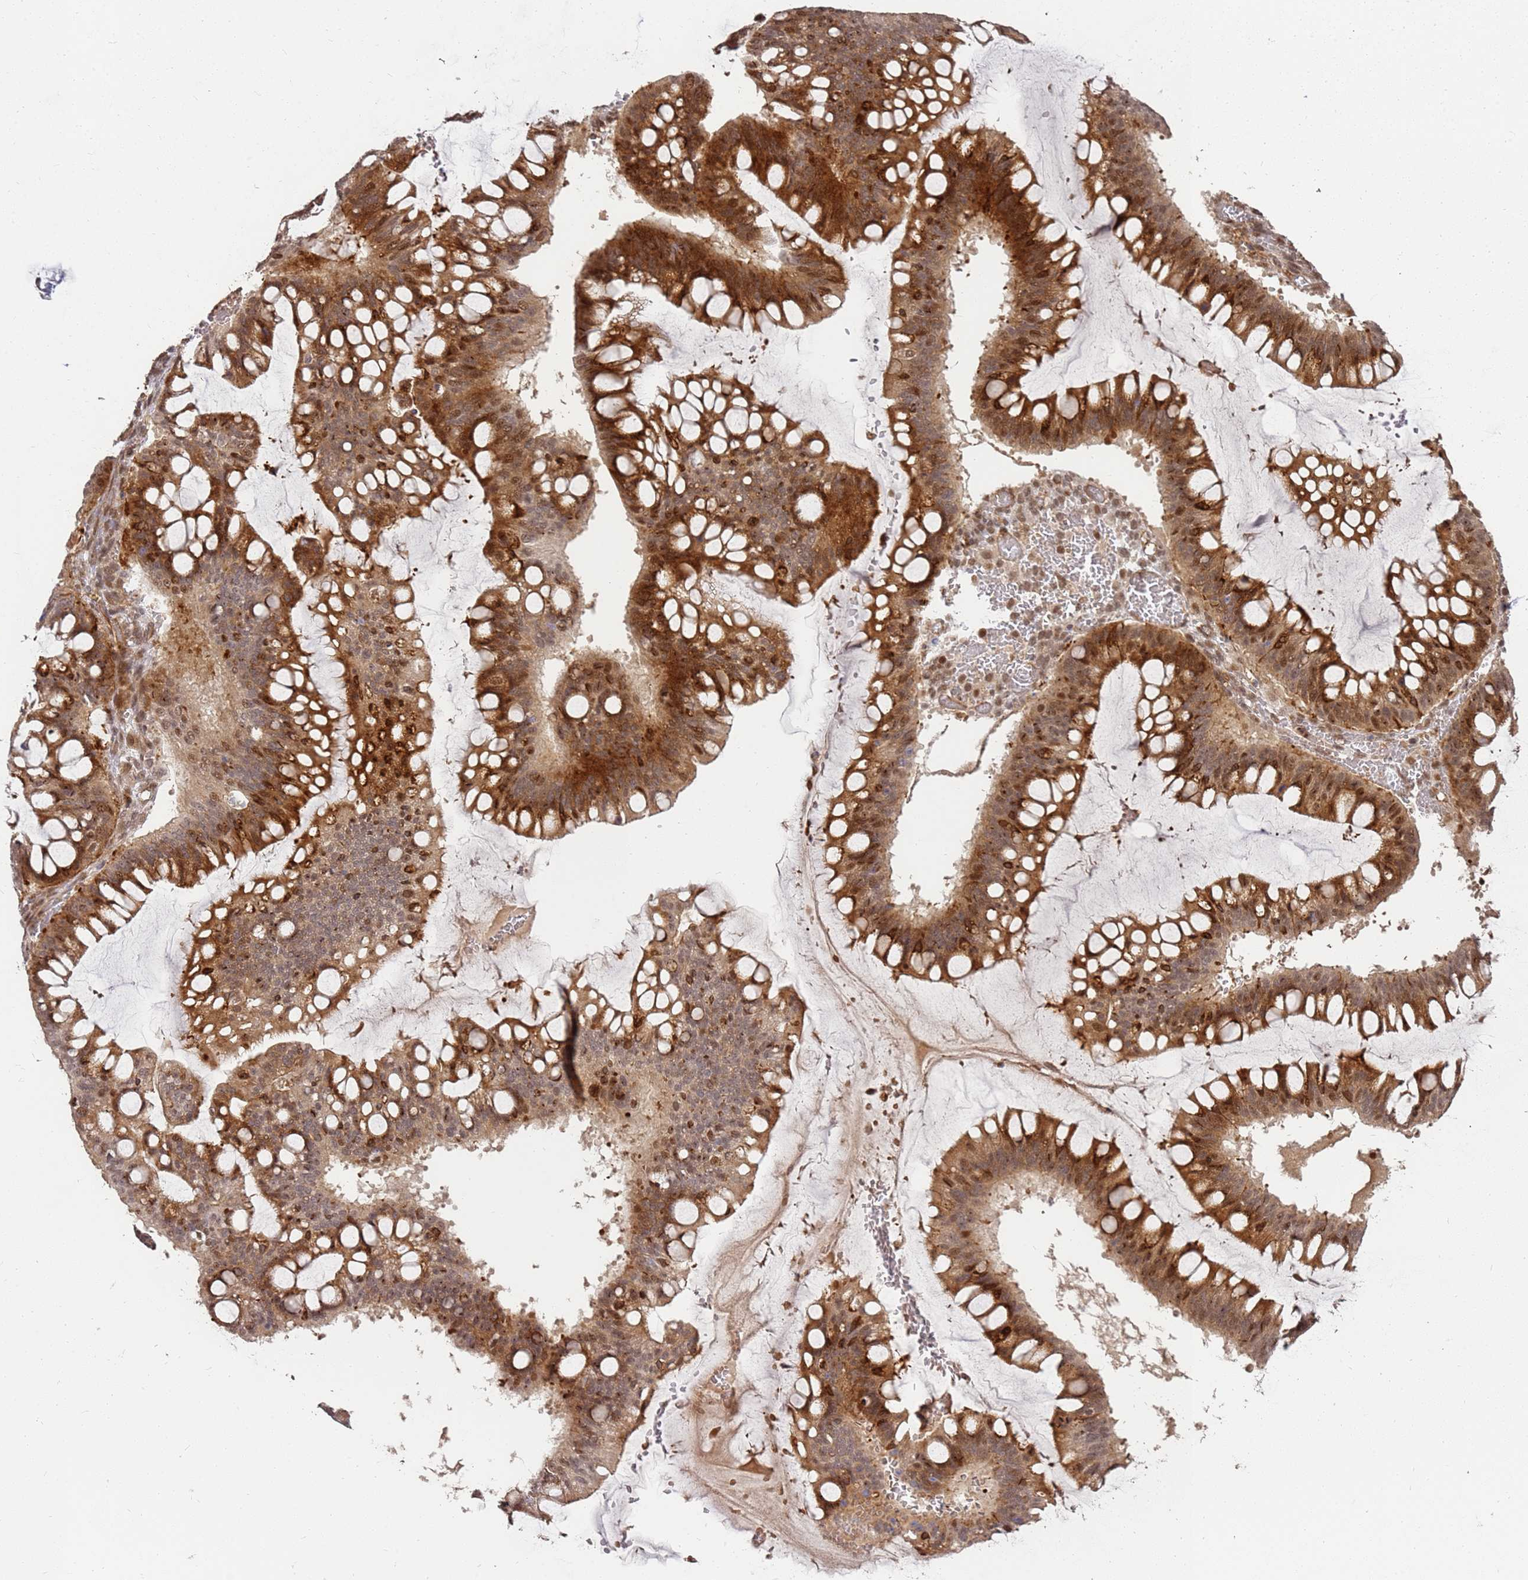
{"staining": {"intensity": "moderate", "quantity": ">75%", "location": "cytoplasmic/membranous,nuclear"}, "tissue": "ovarian cancer", "cell_type": "Tumor cells", "image_type": "cancer", "snomed": [{"axis": "morphology", "description": "Cystadenocarcinoma, mucinous, NOS"}, {"axis": "topography", "description": "Ovary"}], "caption": "Ovarian cancer stained with a protein marker reveals moderate staining in tumor cells.", "gene": "ST18", "patient": {"sex": "female", "age": 73}}